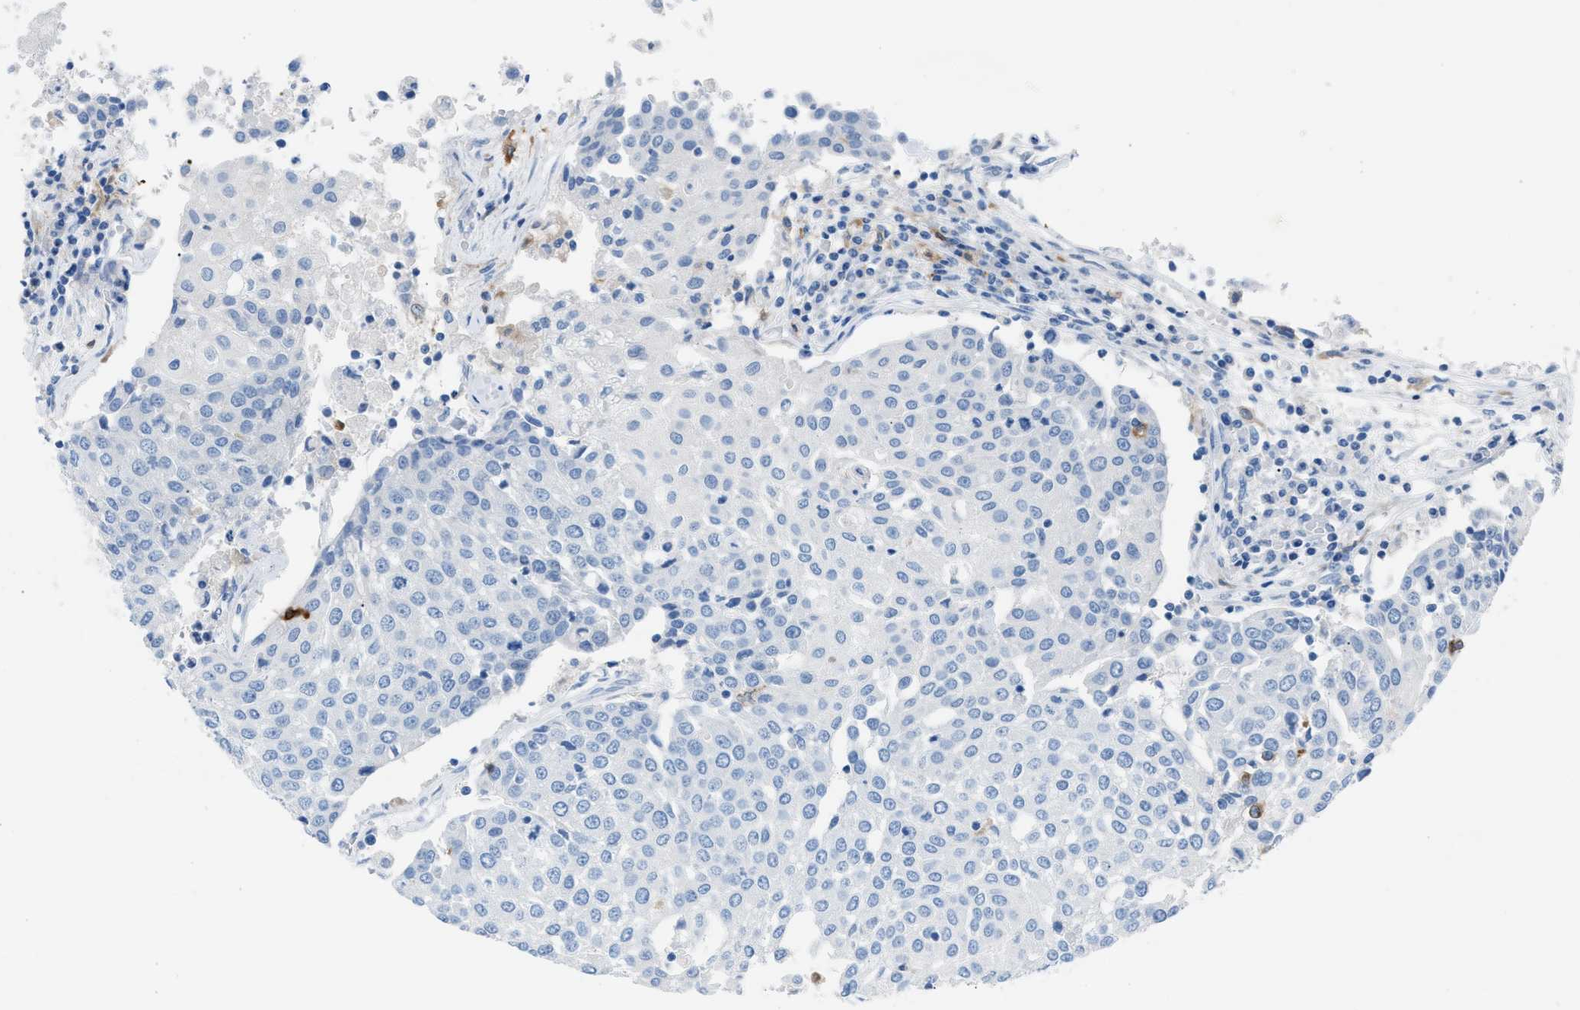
{"staining": {"intensity": "negative", "quantity": "none", "location": "none"}, "tissue": "urothelial cancer", "cell_type": "Tumor cells", "image_type": "cancer", "snomed": [{"axis": "morphology", "description": "Urothelial carcinoma, High grade"}, {"axis": "topography", "description": "Urinary bladder"}], "caption": "Tumor cells show no significant expression in urothelial carcinoma (high-grade). The staining is performed using DAB brown chromogen with nuclei counter-stained in using hematoxylin.", "gene": "CLEC10A", "patient": {"sex": "female", "age": 85}}